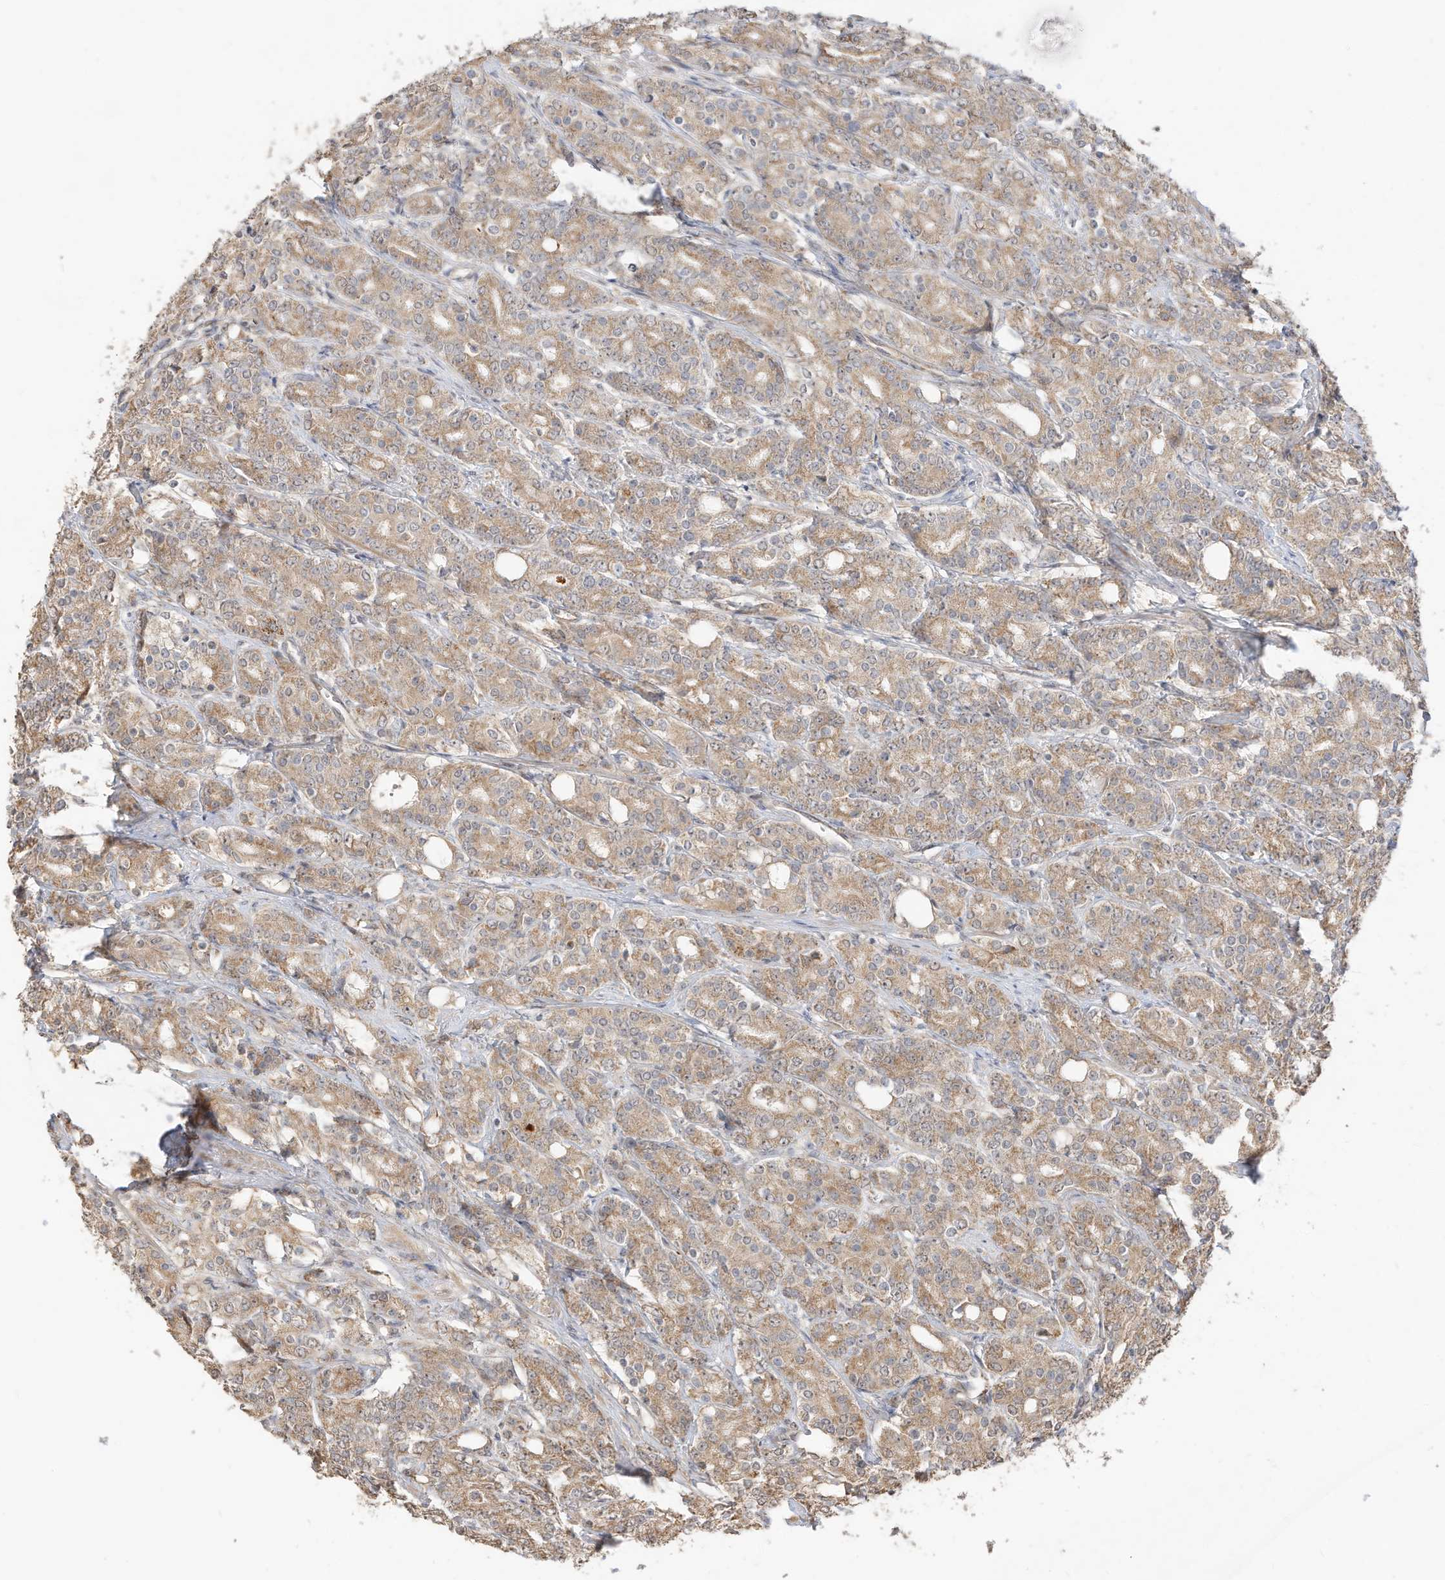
{"staining": {"intensity": "weak", "quantity": ">75%", "location": "cytoplasmic/membranous"}, "tissue": "prostate cancer", "cell_type": "Tumor cells", "image_type": "cancer", "snomed": [{"axis": "morphology", "description": "Adenocarcinoma, High grade"}, {"axis": "topography", "description": "Prostate"}], "caption": "IHC (DAB) staining of human high-grade adenocarcinoma (prostate) exhibits weak cytoplasmic/membranous protein positivity in about >75% of tumor cells.", "gene": "CAGE1", "patient": {"sex": "male", "age": 62}}